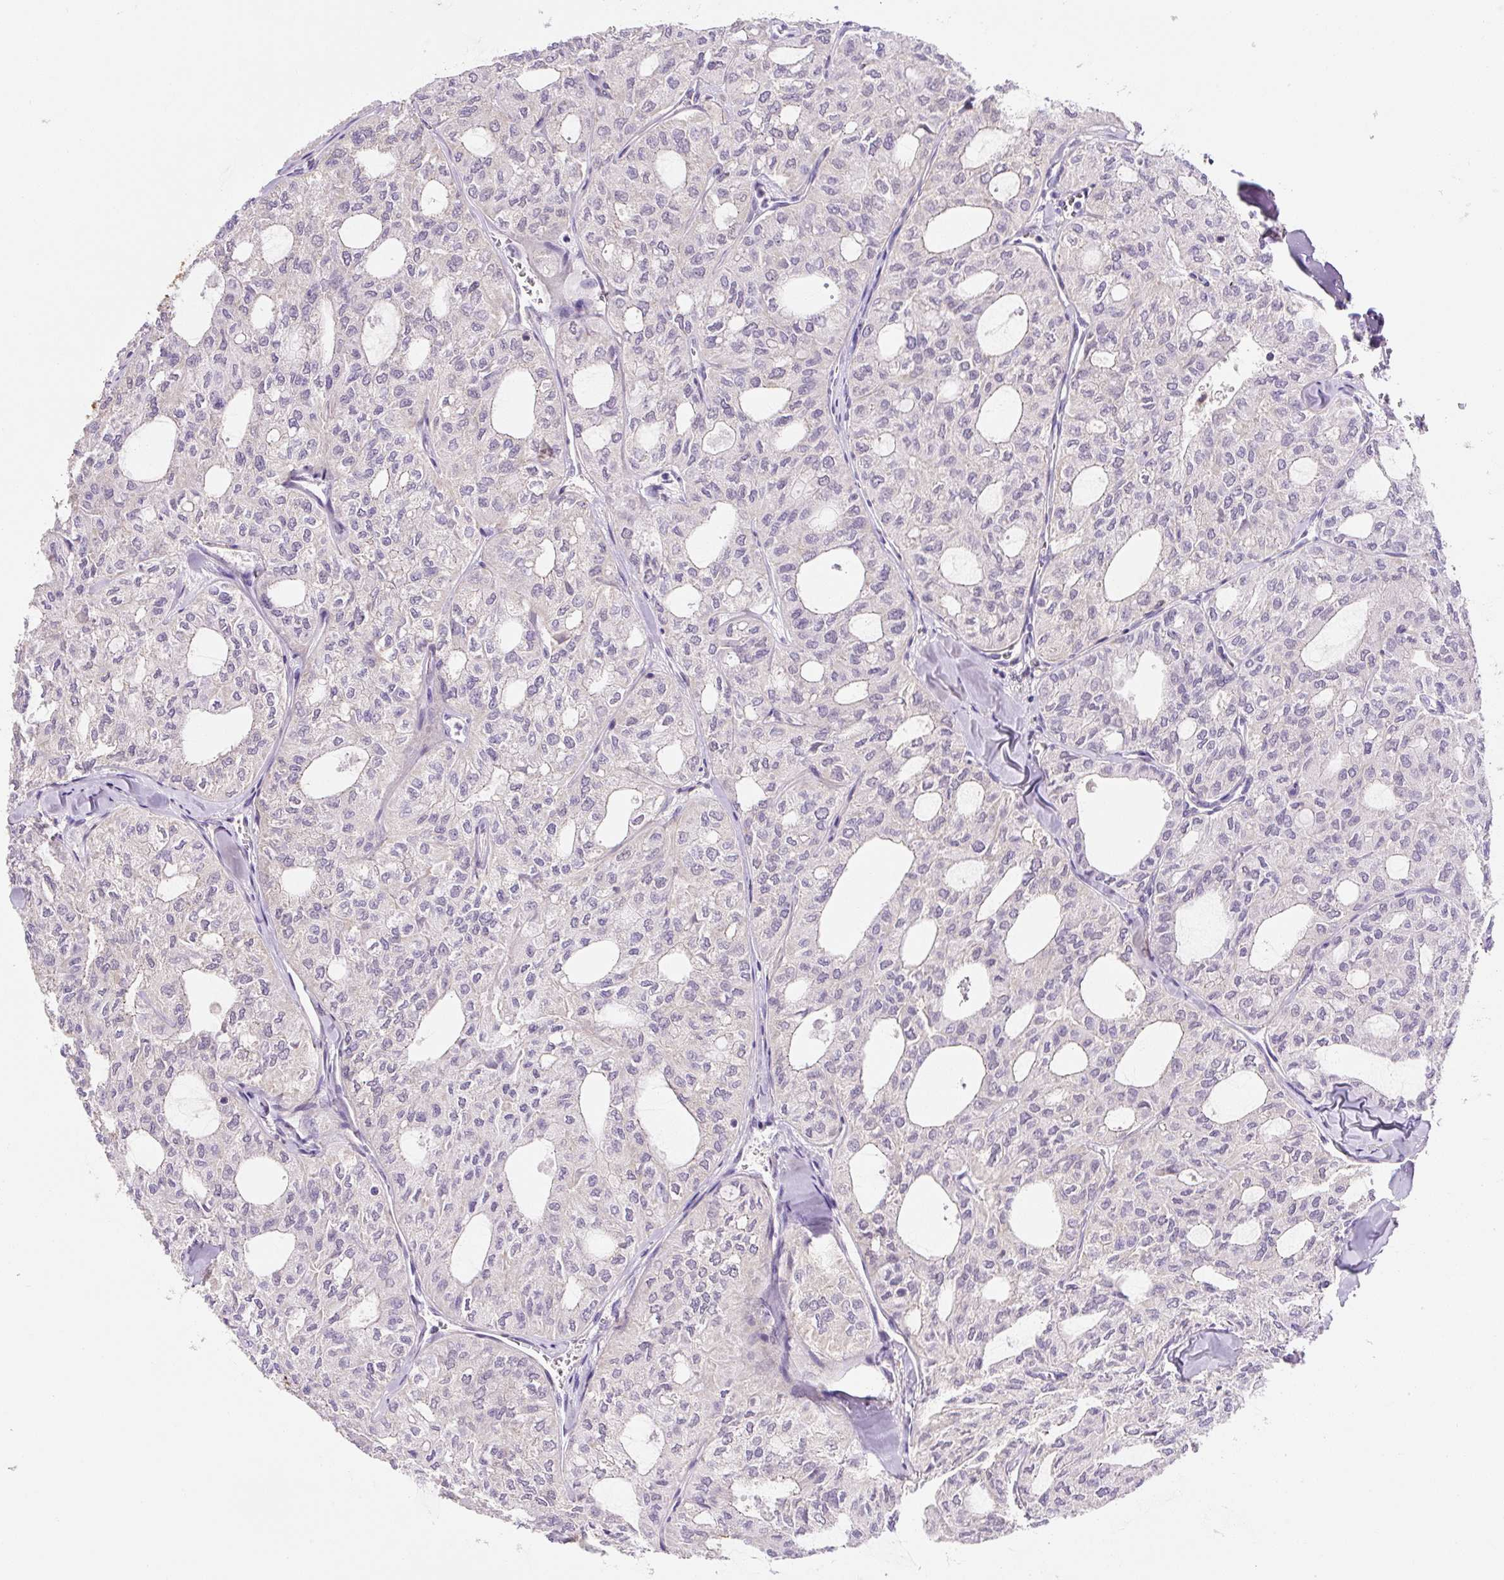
{"staining": {"intensity": "negative", "quantity": "none", "location": "none"}, "tissue": "thyroid cancer", "cell_type": "Tumor cells", "image_type": "cancer", "snomed": [{"axis": "morphology", "description": "Follicular adenoma carcinoma, NOS"}, {"axis": "topography", "description": "Thyroid gland"}], "caption": "Immunohistochemistry histopathology image of human thyroid cancer stained for a protein (brown), which demonstrates no staining in tumor cells.", "gene": "PLA2G4A", "patient": {"sex": "male", "age": 75}}